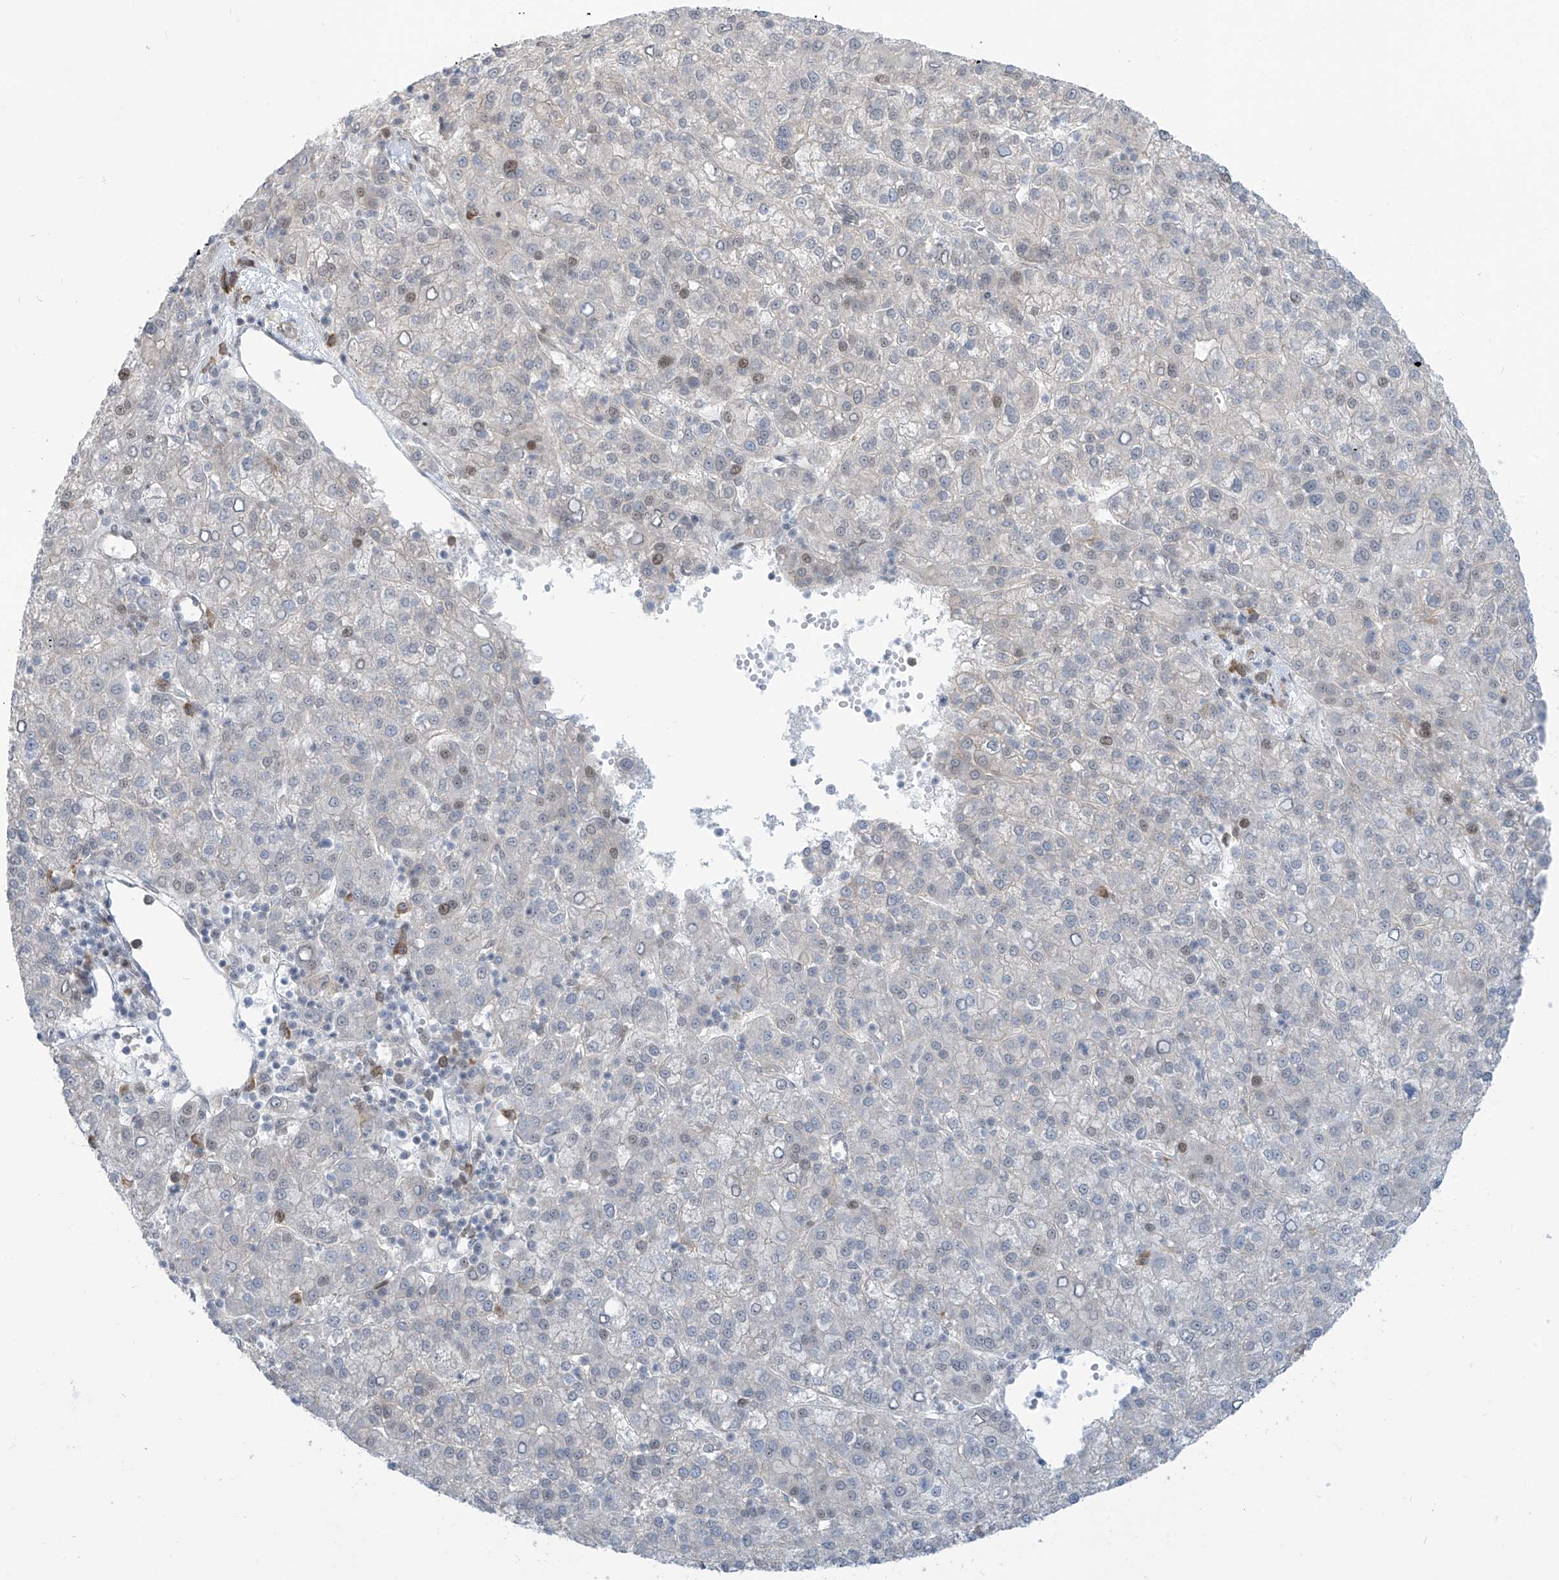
{"staining": {"intensity": "weak", "quantity": "<25%", "location": "nuclear"}, "tissue": "liver cancer", "cell_type": "Tumor cells", "image_type": "cancer", "snomed": [{"axis": "morphology", "description": "Carcinoma, Hepatocellular, NOS"}, {"axis": "topography", "description": "Liver"}], "caption": "A photomicrograph of liver cancer (hepatocellular carcinoma) stained for a protein displays no brown staining in tumor cells.", "gene": "LIN9", "patient": {"sex": "female", "age": 58}}